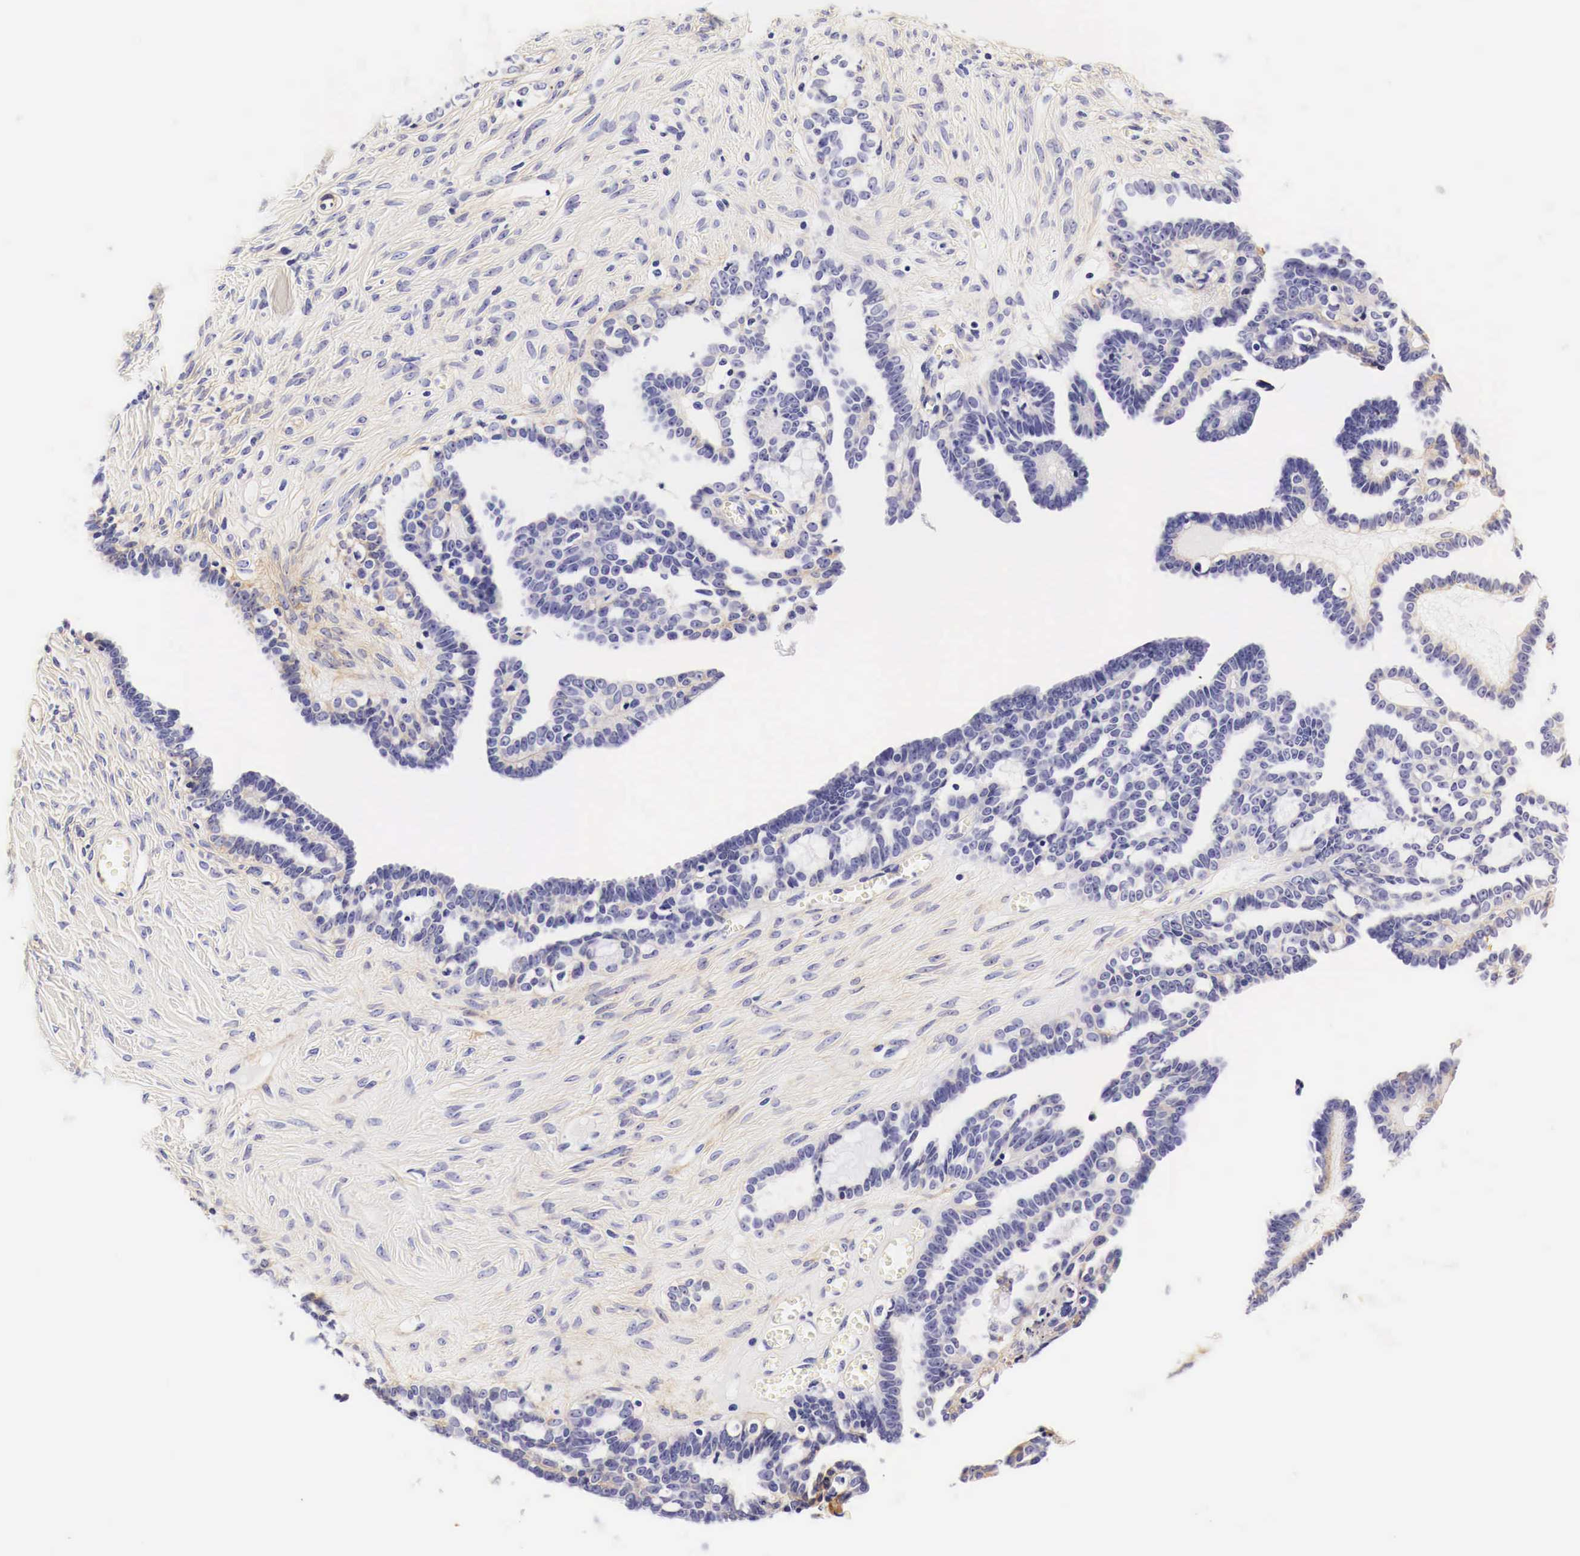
{"staining": {"intensity": "negative", "quantity": "none", "location": "none"}, "tissue": "ovarian cancer", "cell_type": "Tumor cells", "image_type": "cancer", "snomed": [{"axis": "morphology", "description": "Cystadenocarcinoma, serous, NOS"}, {"axis": "topography", "description": "Ovary"}], "caption": "Immunohistochemistry photomicrograph of neoplastic tissue: ovarian serous cystadenocarcinoma stained with DAB reveals no significant protein expression in tumor cells.", "gene": "EGFR", "patient": {"sex": "female", "age": 71}}